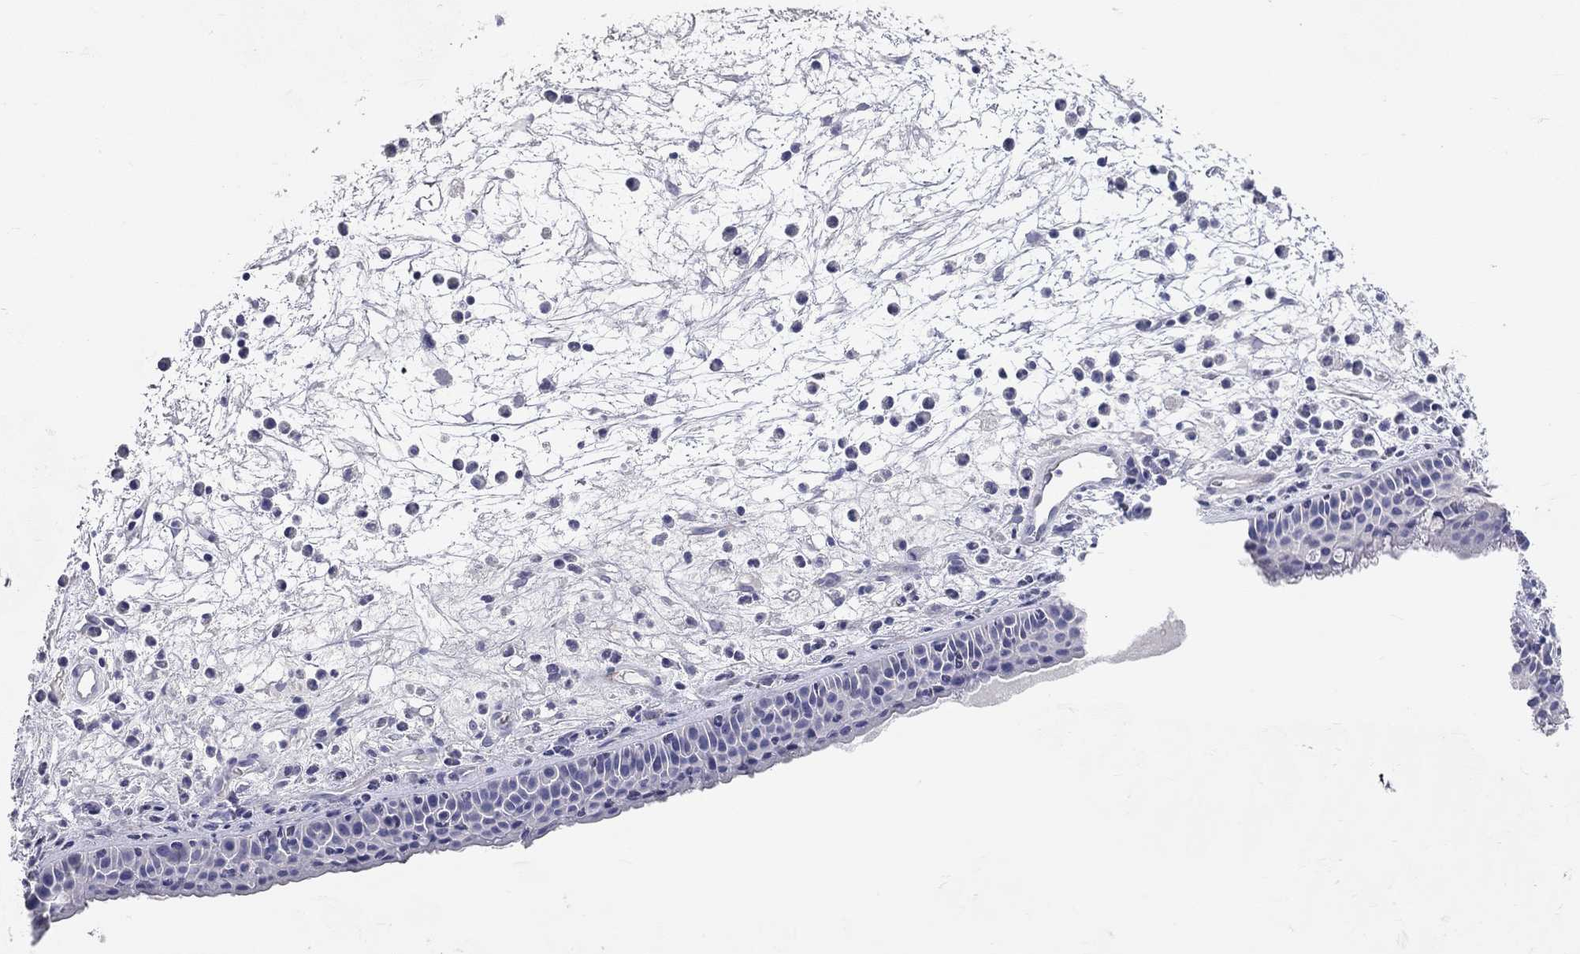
{"staining": {"intensity": "negative", "quantity": "none", "location": "none"}, "tissue": "nasopharynx", "cell_type": "Respiratory epithelial cells", "image_type": "normal", "snomed": [{"axis": "morphology", "description": "Normal tissue, NOS"}, {"axis": "topography", "description": "Nasopharynx"}], "caption": "IHC micrograph of unremarkable human nasopharynx stained for a protein (brown), which shows no expression in respiratory epithelial cells. (DAB (3,3'-diaminobenzidine) immunohistochemistry visualized using brightfield microscopy, high magnification).", "gene": "PCDHGC5", "patient": {"sex": "female", "age": 73}}